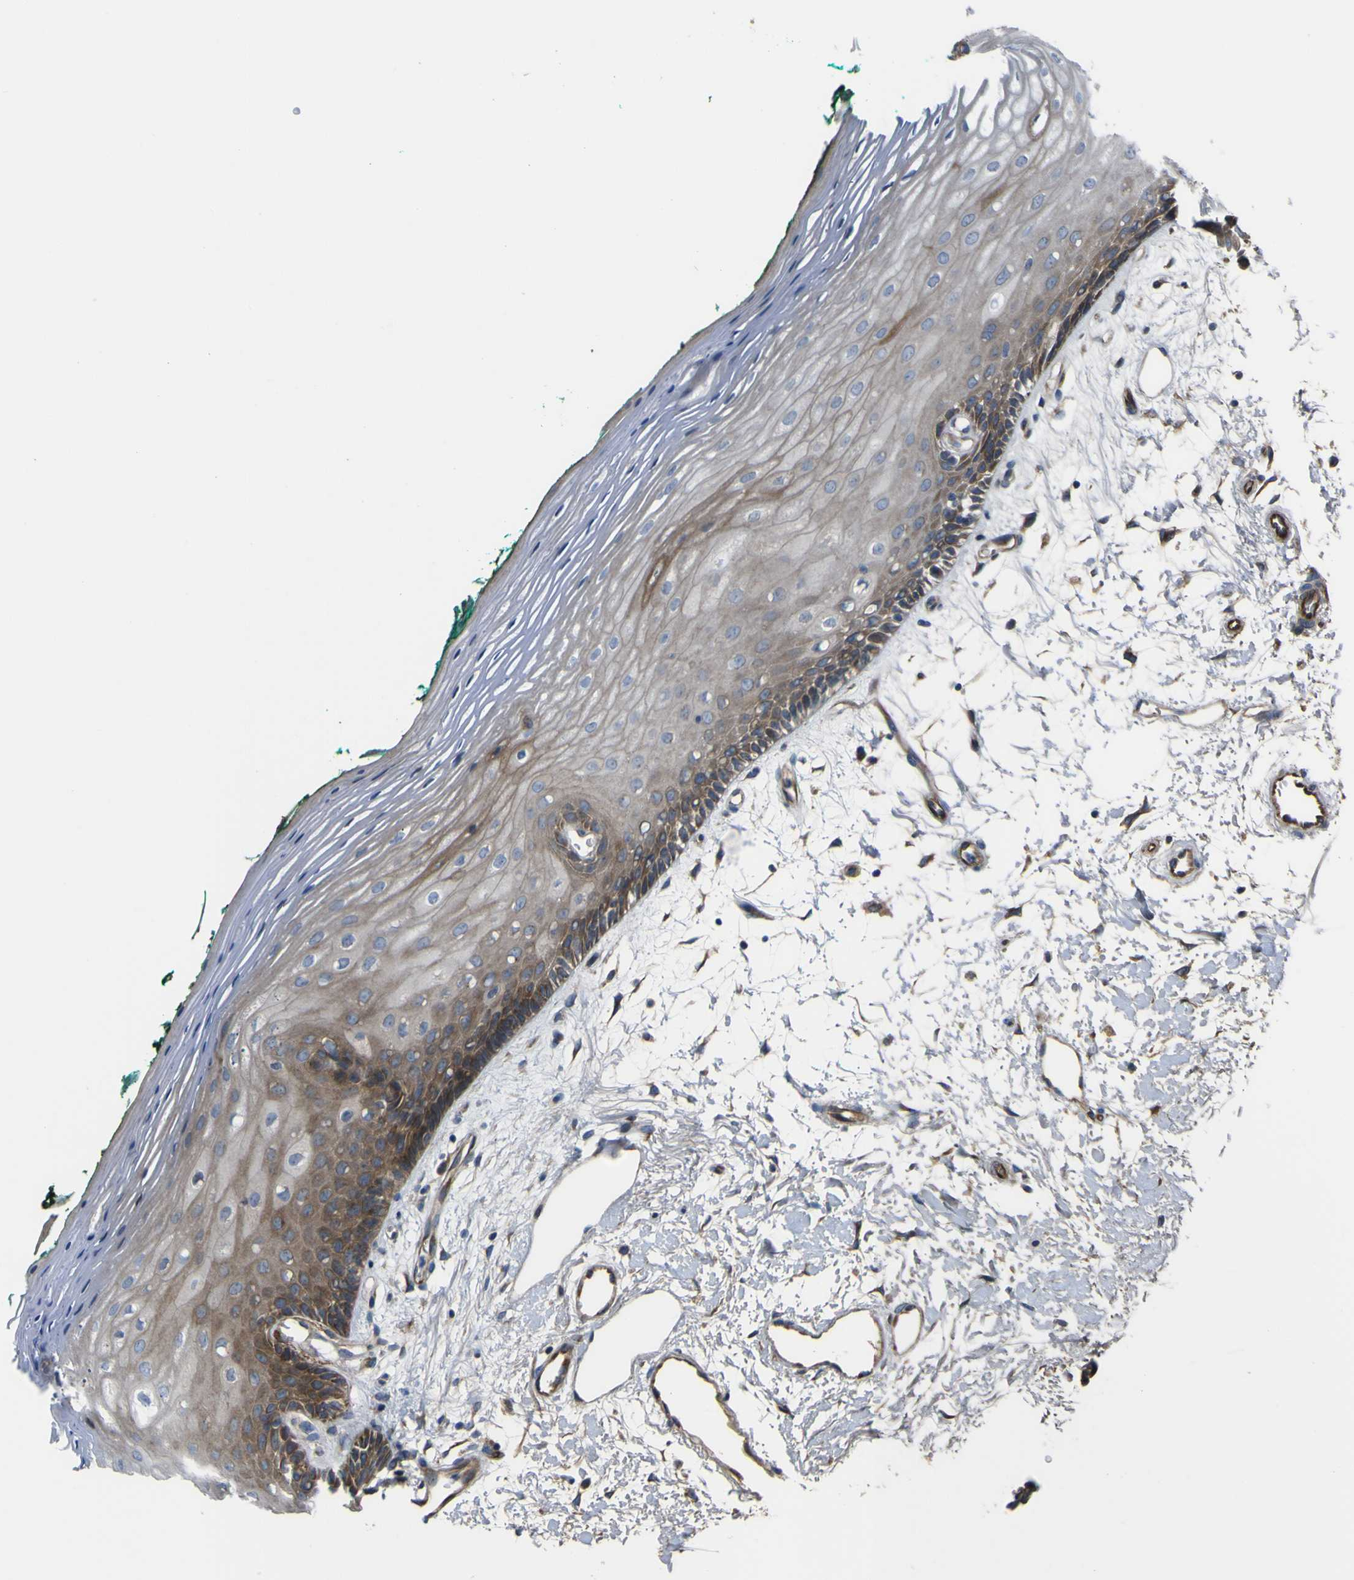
{"staining": {"intensity": "weak", "quantity": ">75%", "location": "cytoplasmic/membranous"}, "tissue": "oral mucosa", "cell_type": "Squamous epithelial cells", "image_type": "normal", "snomed": [{"axis": "morphology", "description": "Normal tissue, NOS"}, {"axis": "topography", "description": "Skeletal muscle"}, {"axis": "topography", "description": "Oral tissue"}, {"axis": "topography", "description": "Peripheral nerve tissue"}], "caption": "IHC of normal human oral mucosa reveals low levels of weak cytoplasmic/membranous positivity in approximately >75% of squamous epithelial cells.", "gene": "FBXO30", "patient": {"sex": "female", "age": 84}}